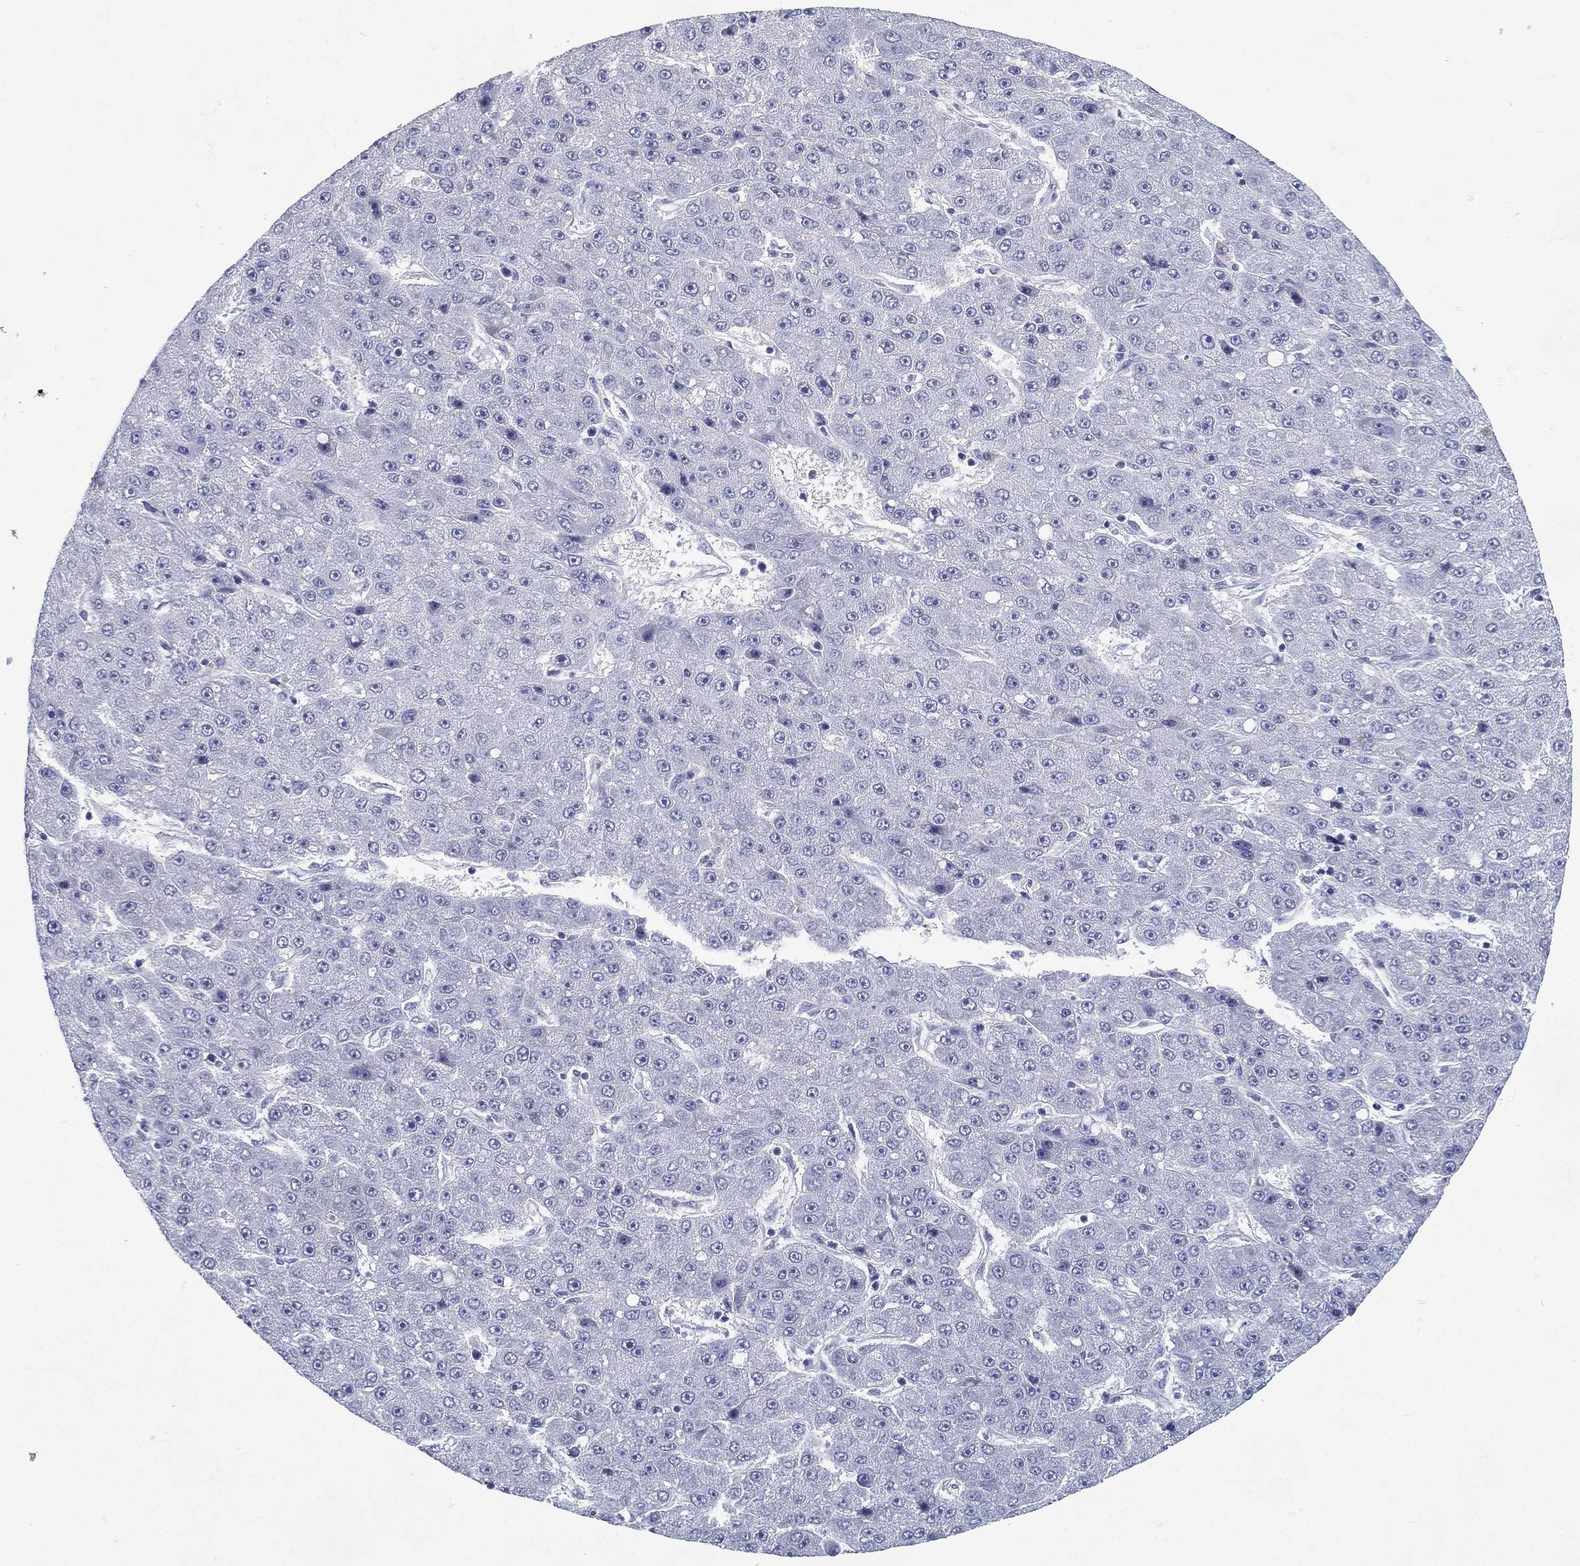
{"staining": {"intensity": "negative", "quantity": "none", "location": "none"}, "tissue": "liver cancer", "cell_type": "Tumor cells", "image_type": "cancer", "snomed": [{"axis": "morphology", "description": "Carcinoma, Hepatocellular, NOS"}, {"axis": "topography", "description": "Liver"}], "caption": "Image shows no protein positivity in tumor cells of liver cancer tissue.", "gene": "RGS13", "patient": {"sex": "male", "age": 67}}